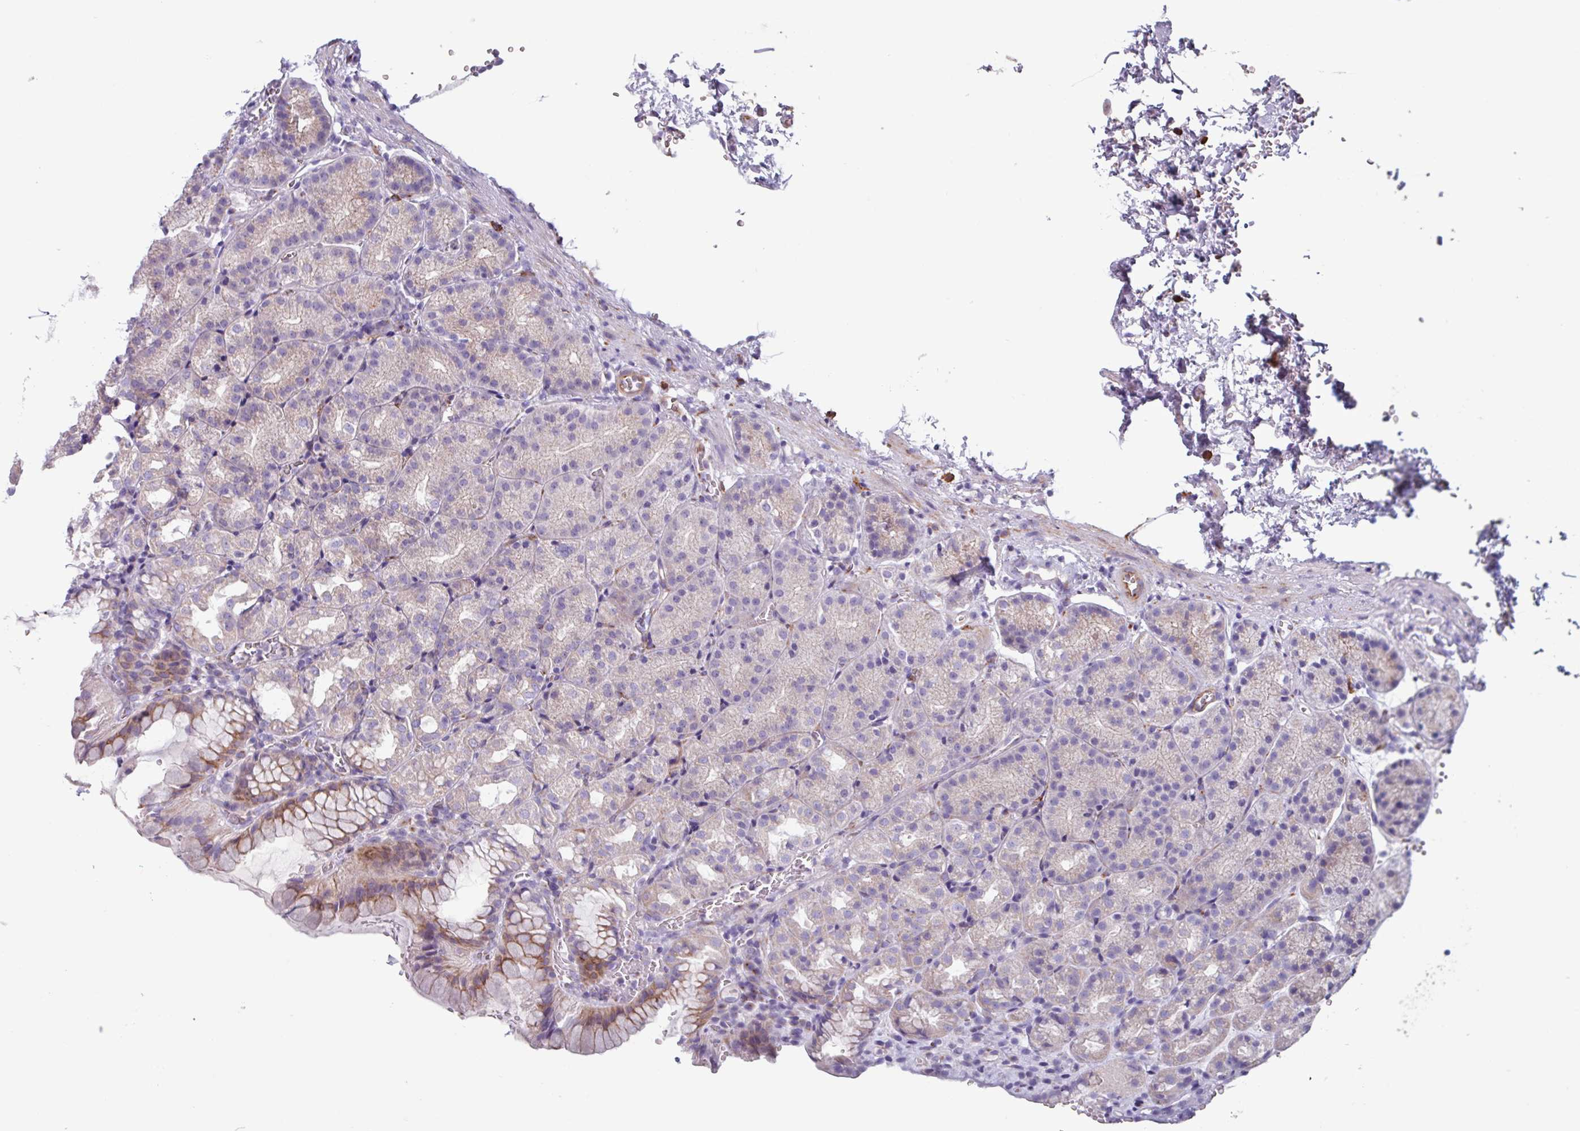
{"staining": {"intensity": "moderate", "quantity": "<25%", "location": "cytoplasmic/membranous"}, "tissue": "stomach", "cell_type": "Glandular cells", "image_type": "normal", "snomed": [{"axis": "morphology", "description": "Normal tissue, NOS"}, {"axis": "topography", "description": "Stomach, upper"}], "caption": "Normal stomach reveals moderate cytoplasmic/membranous positivity in approximately <25% of glandular cells.", "gene": "ADGRE1", "patient": {"sex": "female", "age": 81}}